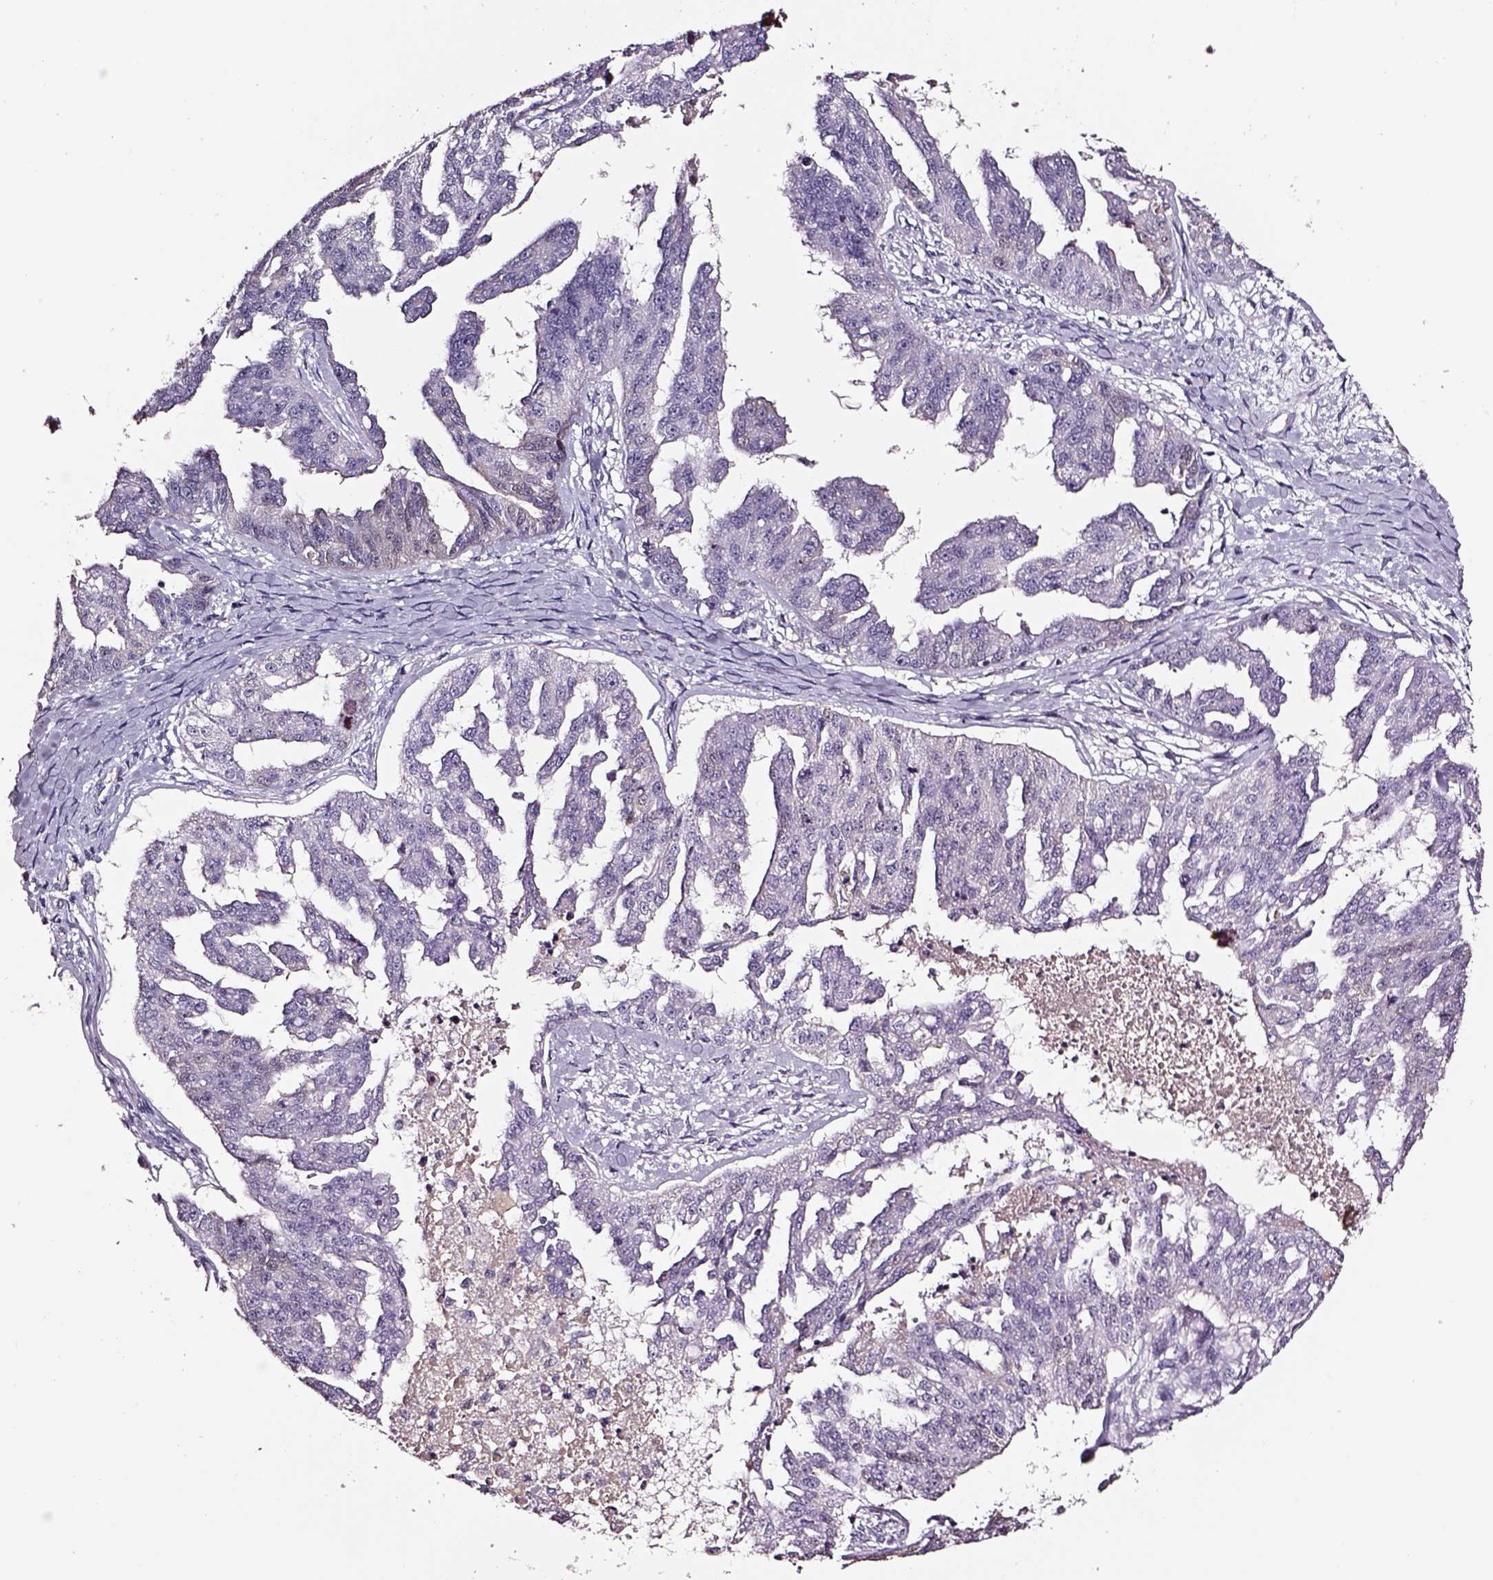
{"staining": {"intensity": "negative", "quantity": "none", "location": "none"}, "tissue": "ovarian cancer", "cell_type": "Tumor cells", "image_type": "cancer", "snomed": [{"axis": "morphology", "description": "Cystadenocarcinoma, serous, NOS"}, {"axis": "topography", "description": "Ovary"}], "caption": "IHC photomicrograph of ovarian cancer (serous cystadenocarcinoma) stained for a protein (brown), which reveals no positivity in tumor cells.", "gene": "SMIM17", "patient": {"sex": "female", "age": 58}}